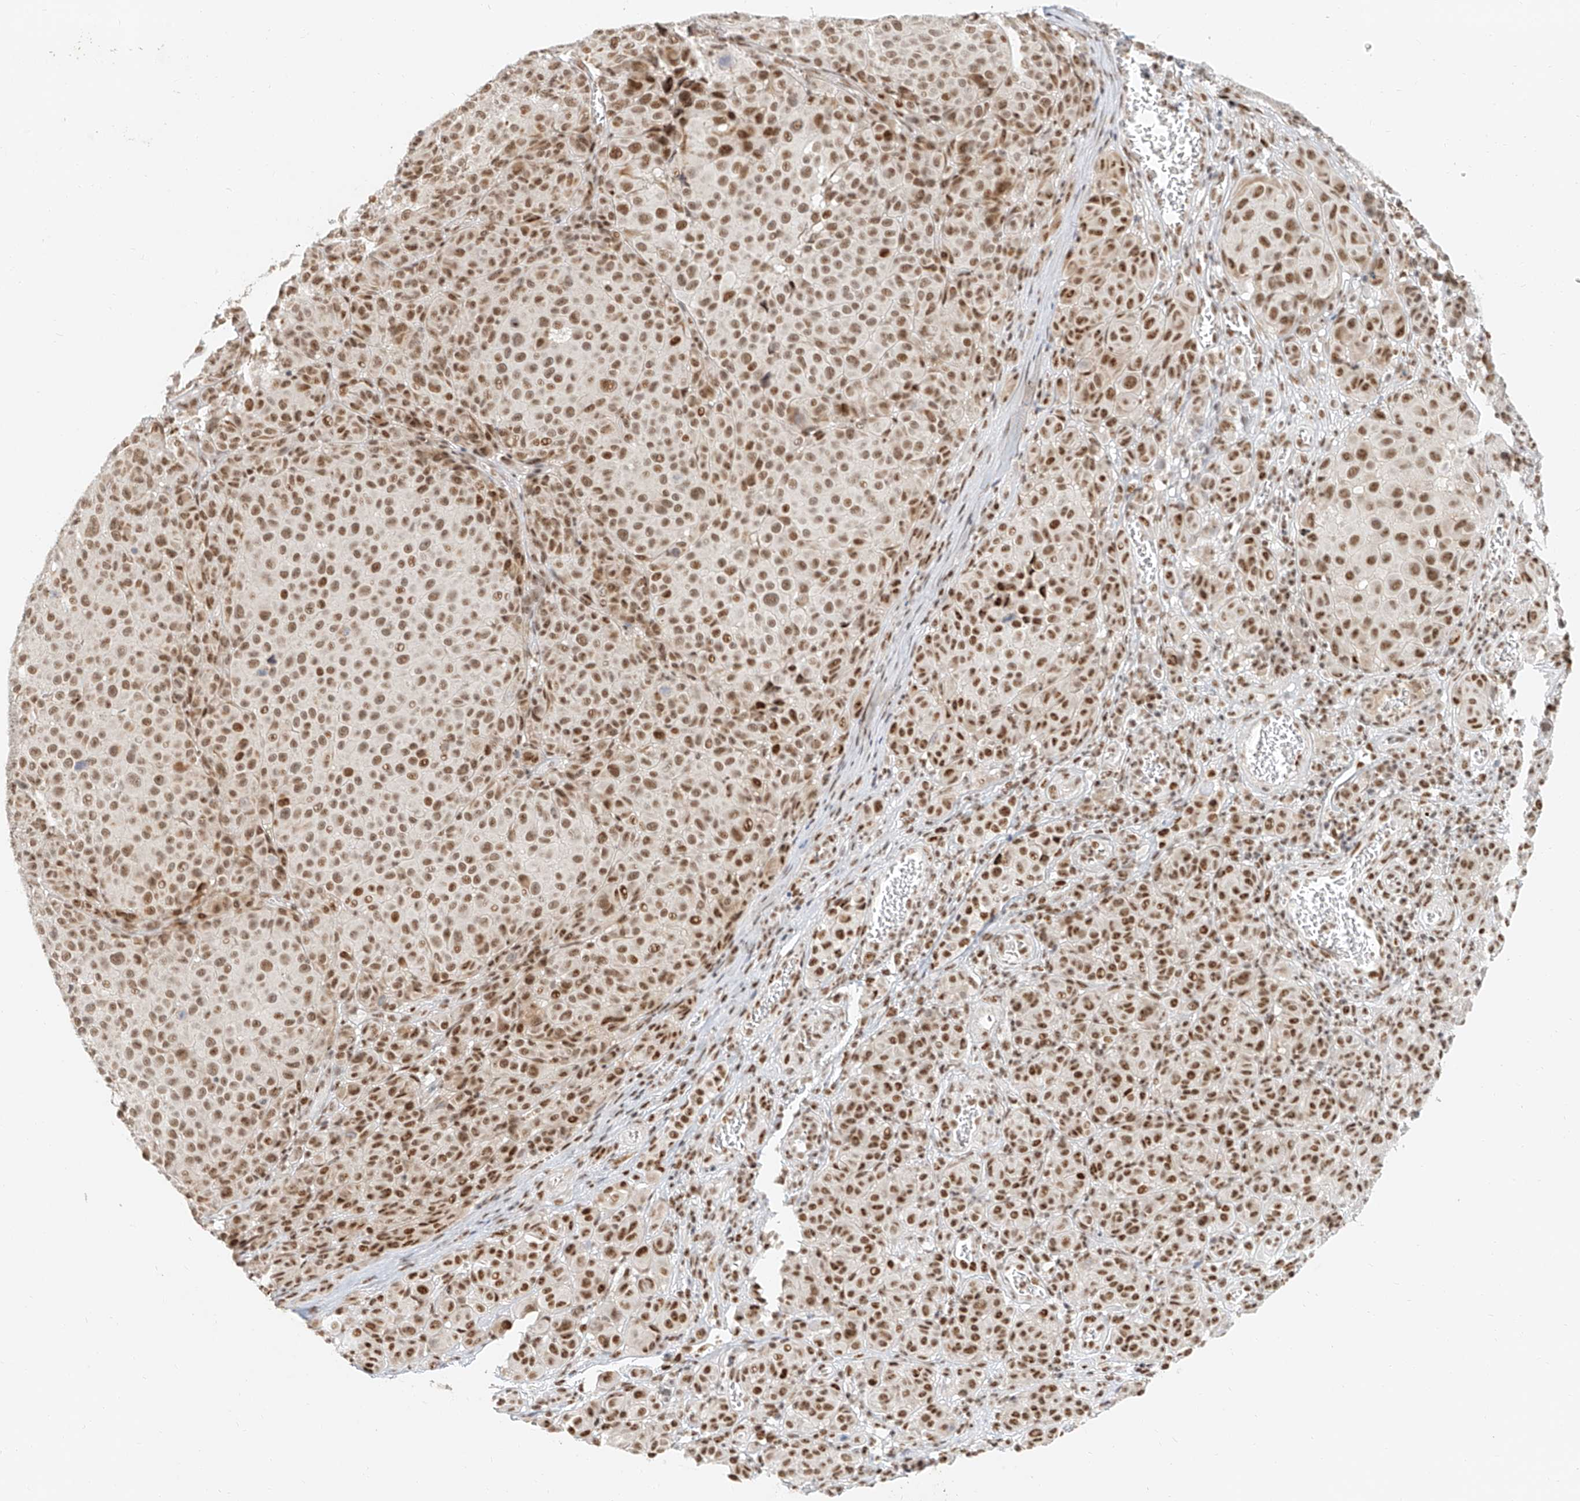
{"staining": {"intensity": "moderate", "quantity": ">75%", "location": "nuclear"}, "tissue": "melanoma", "cell_type": "Tumor cells", "image_type": "cancer", "snomed": [{"axis": "morphology", "description": "Malignant melanoma, NOS"}, {"axis": "topography", "description": "Skin"}], "caption": "There is medium levels of moderate nuclear expression in tumor cells of melanoma, as demonstrated by immunohistochemical staining (brown color).", "gene": "CXorf58", "patient": {"sex": "male", "age": 73}}